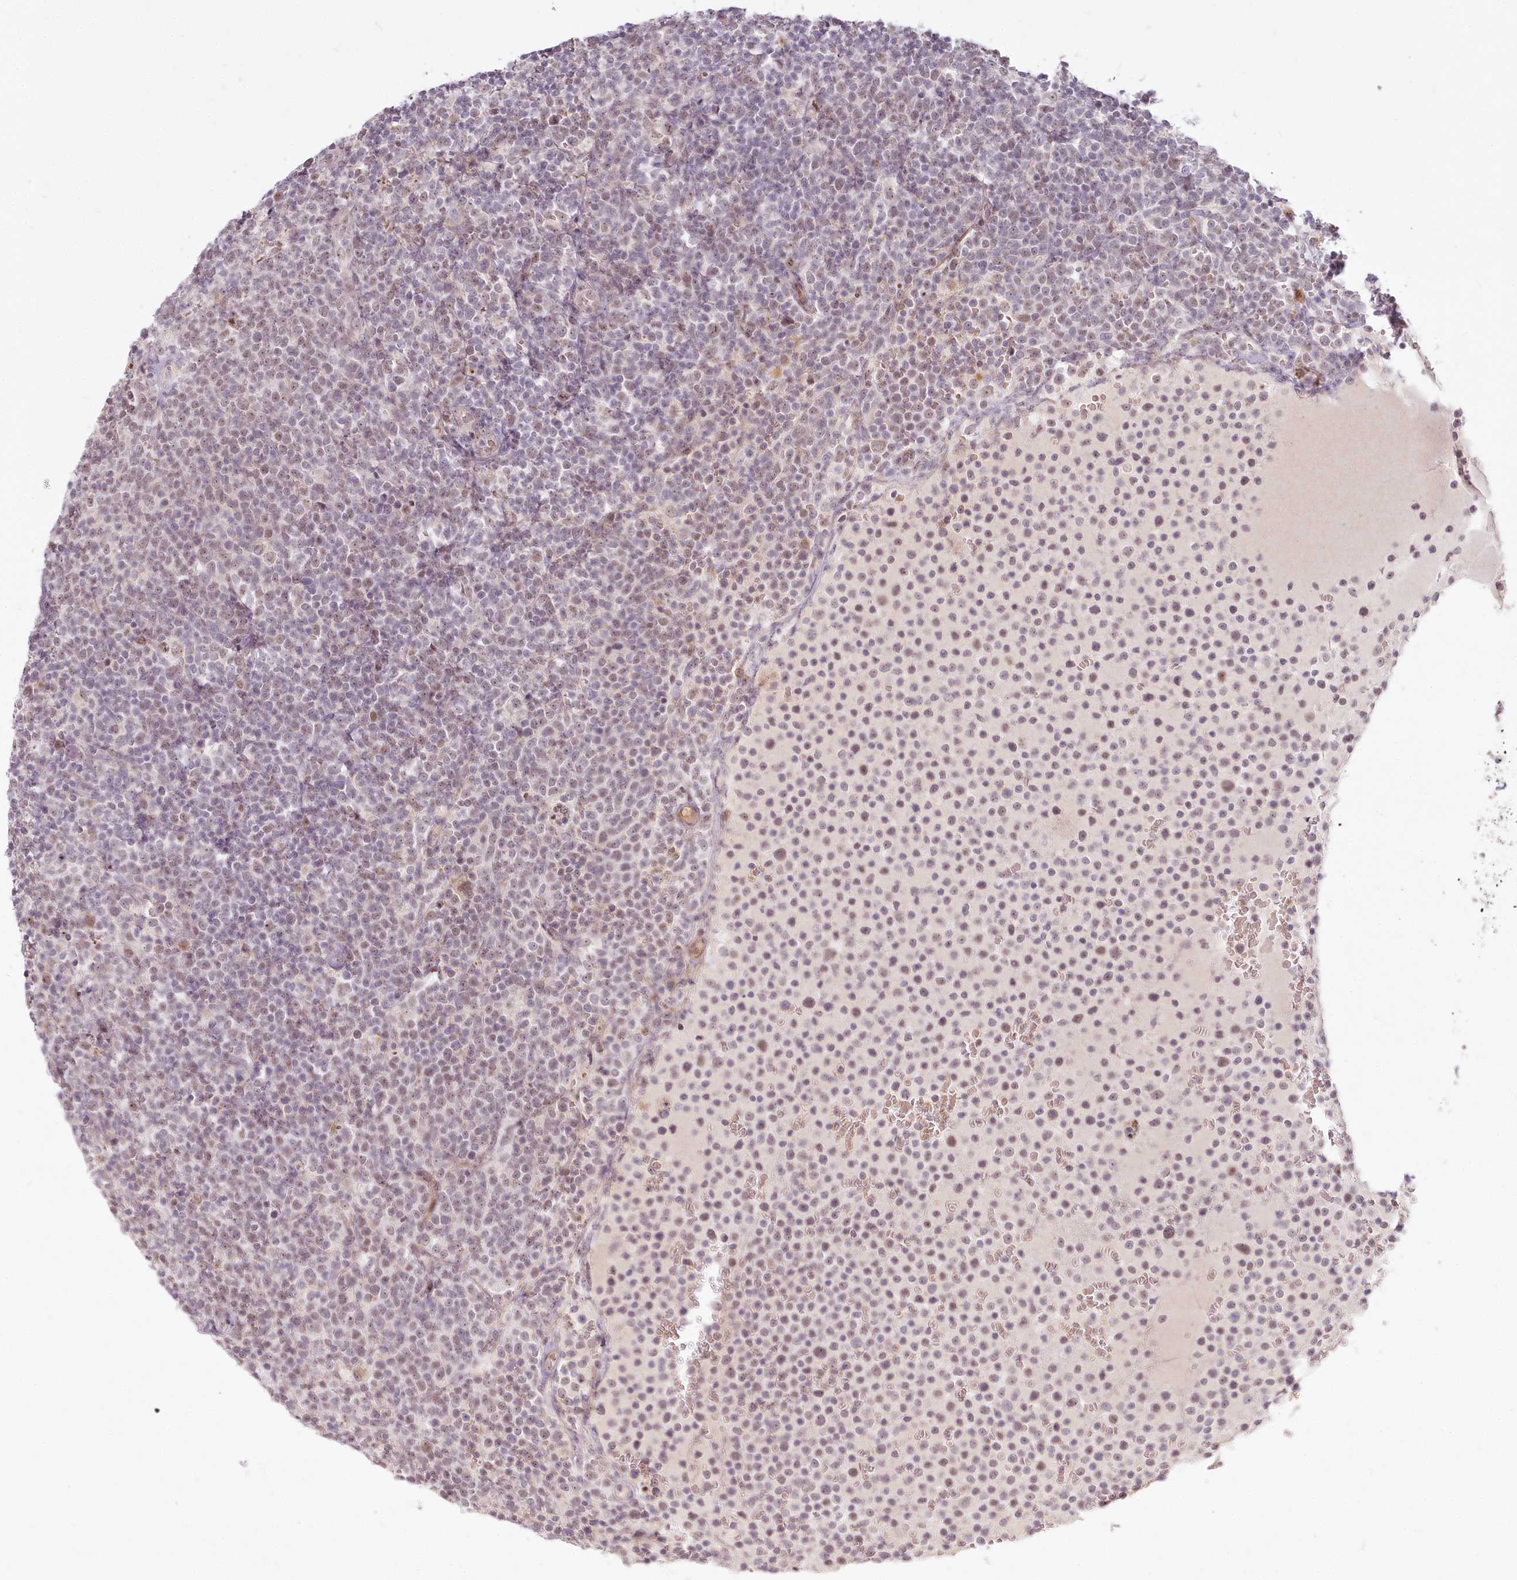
{"staining": {"intensity": "weak", "quantity": ">75%", "location": "nuclear"}, "tissue": "lymphoma", "cell_type": "Tumor cells", "image_type": "cancer", "snomed": [{"axis": "morphology", "description": "Malignant lymphoma, non-Hodgkin's type, High grade"}, {"axis": "topography", "description": "Lymph node"}], "caption": "A low amount of weak nuclear staining is seen in approximately >75% of tumor cells in lymphoma tissue.", "gene": "EXOSC7", "patient": {"sex": "male", "age": 61}}